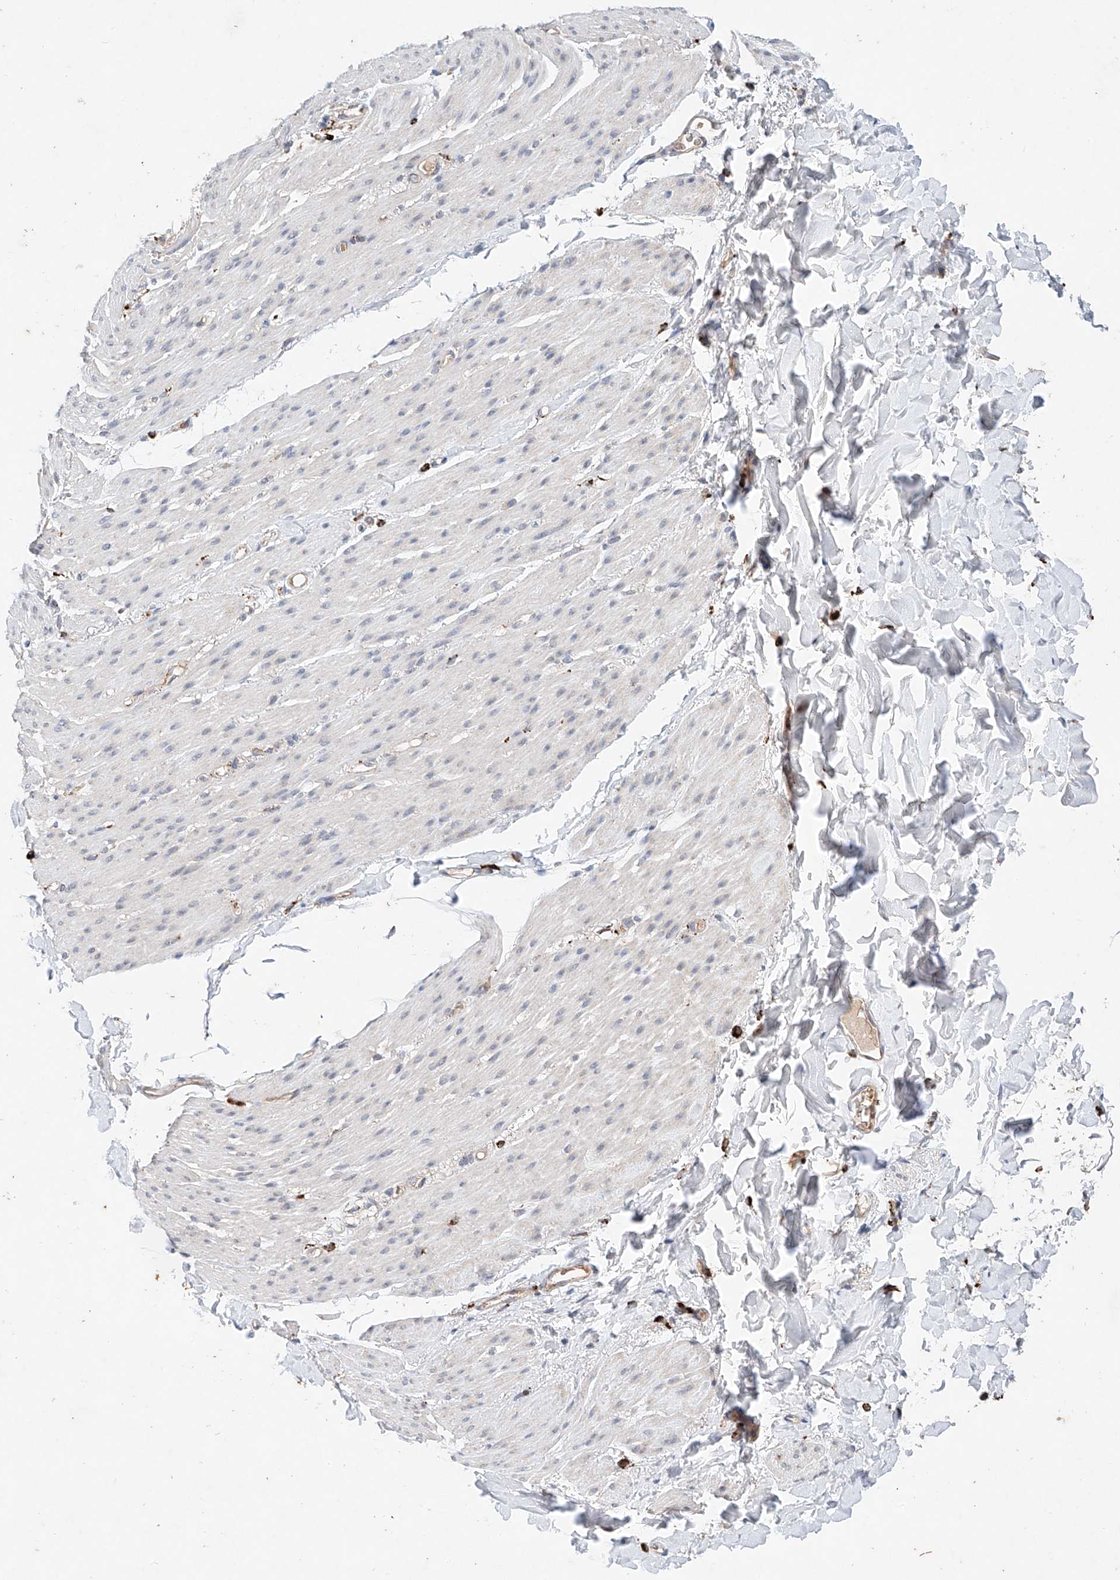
{"staining": {"intensity": "negative", "quantity": "none", "location": "none"}, "tissue": "smooth muscle", "cell_type": "Smooth muscle cells", "image_type": "normal", "snomed": [{"axis": "morphology", "description": "Normal tissue, NOS"}, {"axis": "topography", "description": "Colon"}, {"axis": "topography", "description": "Peripheral nerve tissue"}], "caption": "This is an IHC micrograph of benign smooth muscle. There is no expression in smooth muscle cells.", "gene": "FASTK", "patient": {"sex": "female", "age": 61}}